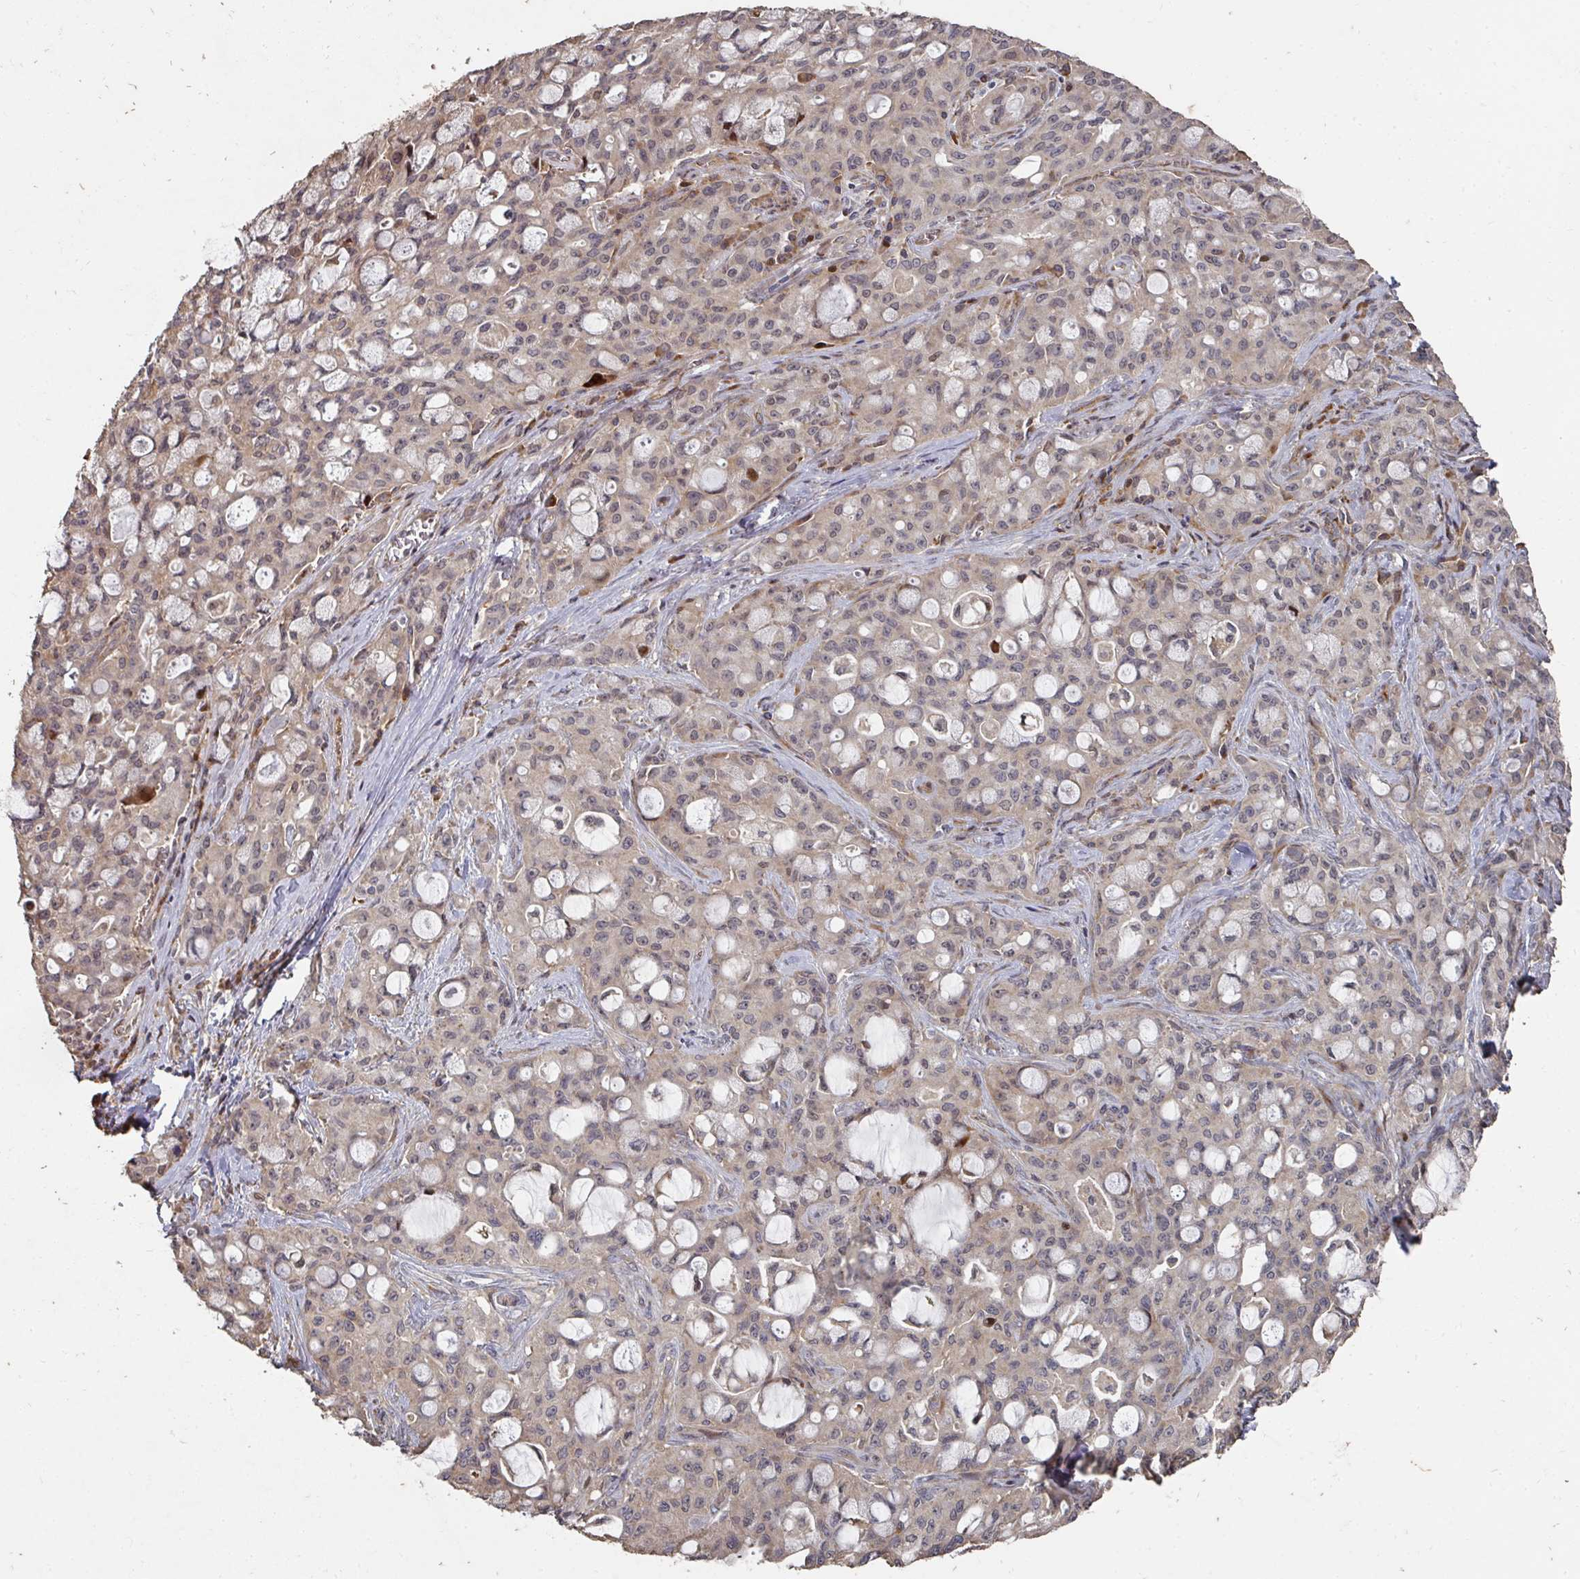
{"staining": {"intensity": "weak", "quantity": "25%-75%", "location": "cytoplasmic/membranous"}, "tissue": "lung cancer", "cell_type": "Tumor cells", "image_type": "cancer", "snomed": [{"axis": "morphology", "description": "Adenocarcinoma, NOS"}, {"axis": "topography", "description": "Lung"}], "caption": "Protein staining by immunohistochemistry (IHC) displays weak cytoplasmic/membranous expression in about 25%-75% of tumor cells in adenocarcinoma (lung).", "gene": "CA7", "patient": {"sex": "female", "age": 44}}